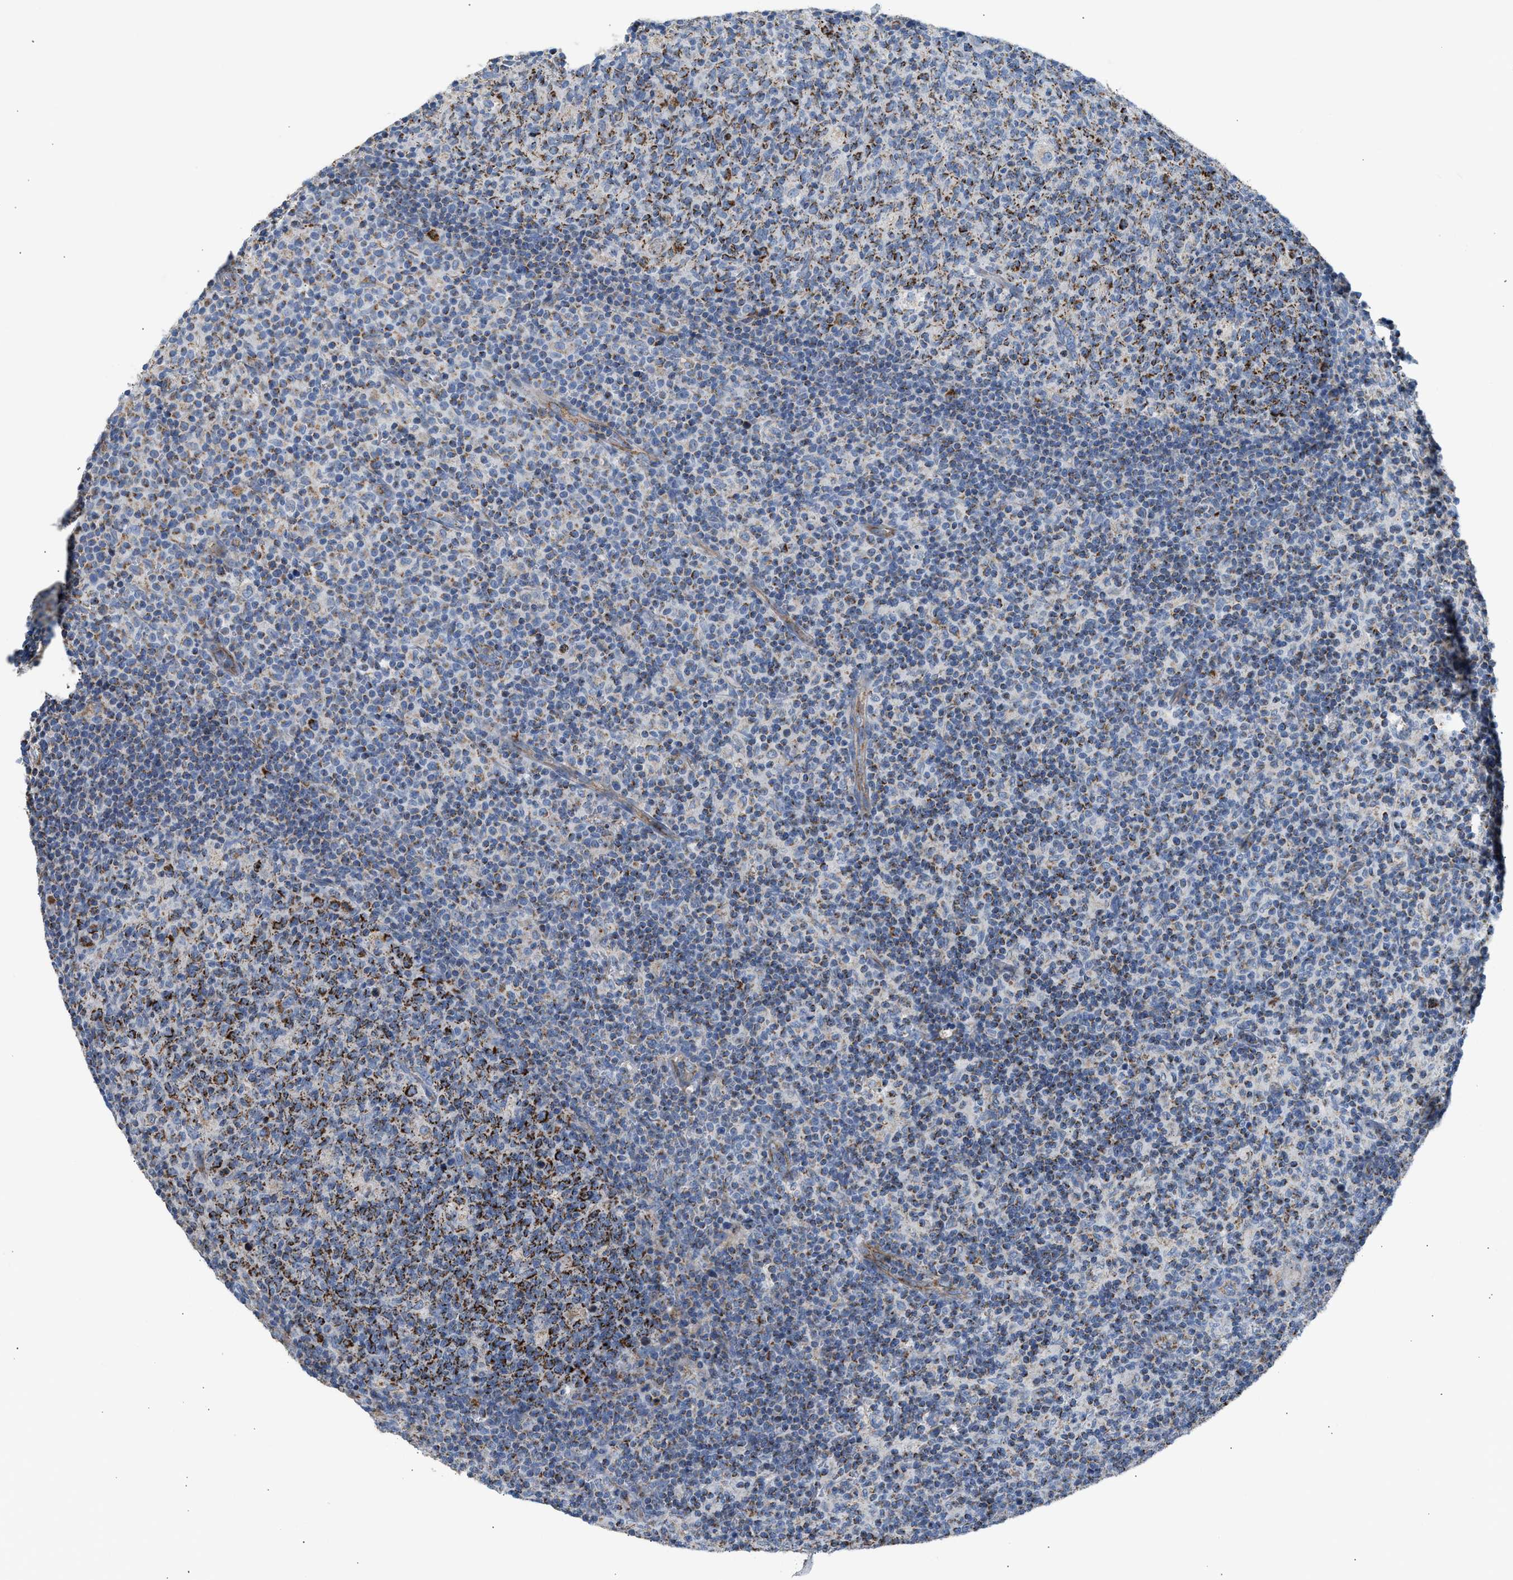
{"staining": {"intensity": "strong", "quantity": "25%-75%", "location": "cytoplasmic/membranous"}, "tissue": "lymph node", "cell_type": "Germinal center cells", "image_type": "normal", "snomed": [{"axis": "morphology", "description": "Normal tissue, NOS"}, {"axis": "morphology", "description": "Inflammation, NOS"}, {"axis": "topography", "description": "Lymph node"}], "caption": "The histopathology image demonstrates a brown stain indicating the presence of a protein in the cytoplasmic/membranous of germinal center cells in lymph node. The protein of interest is stained brown, and the nuclei are stained in blue (DAB (3,3'-diaminobenzidine) IHC with brightfield microscopy, high magnification).", "gene": "GOT2", "patient": {"sex": "male", "age": 55}}